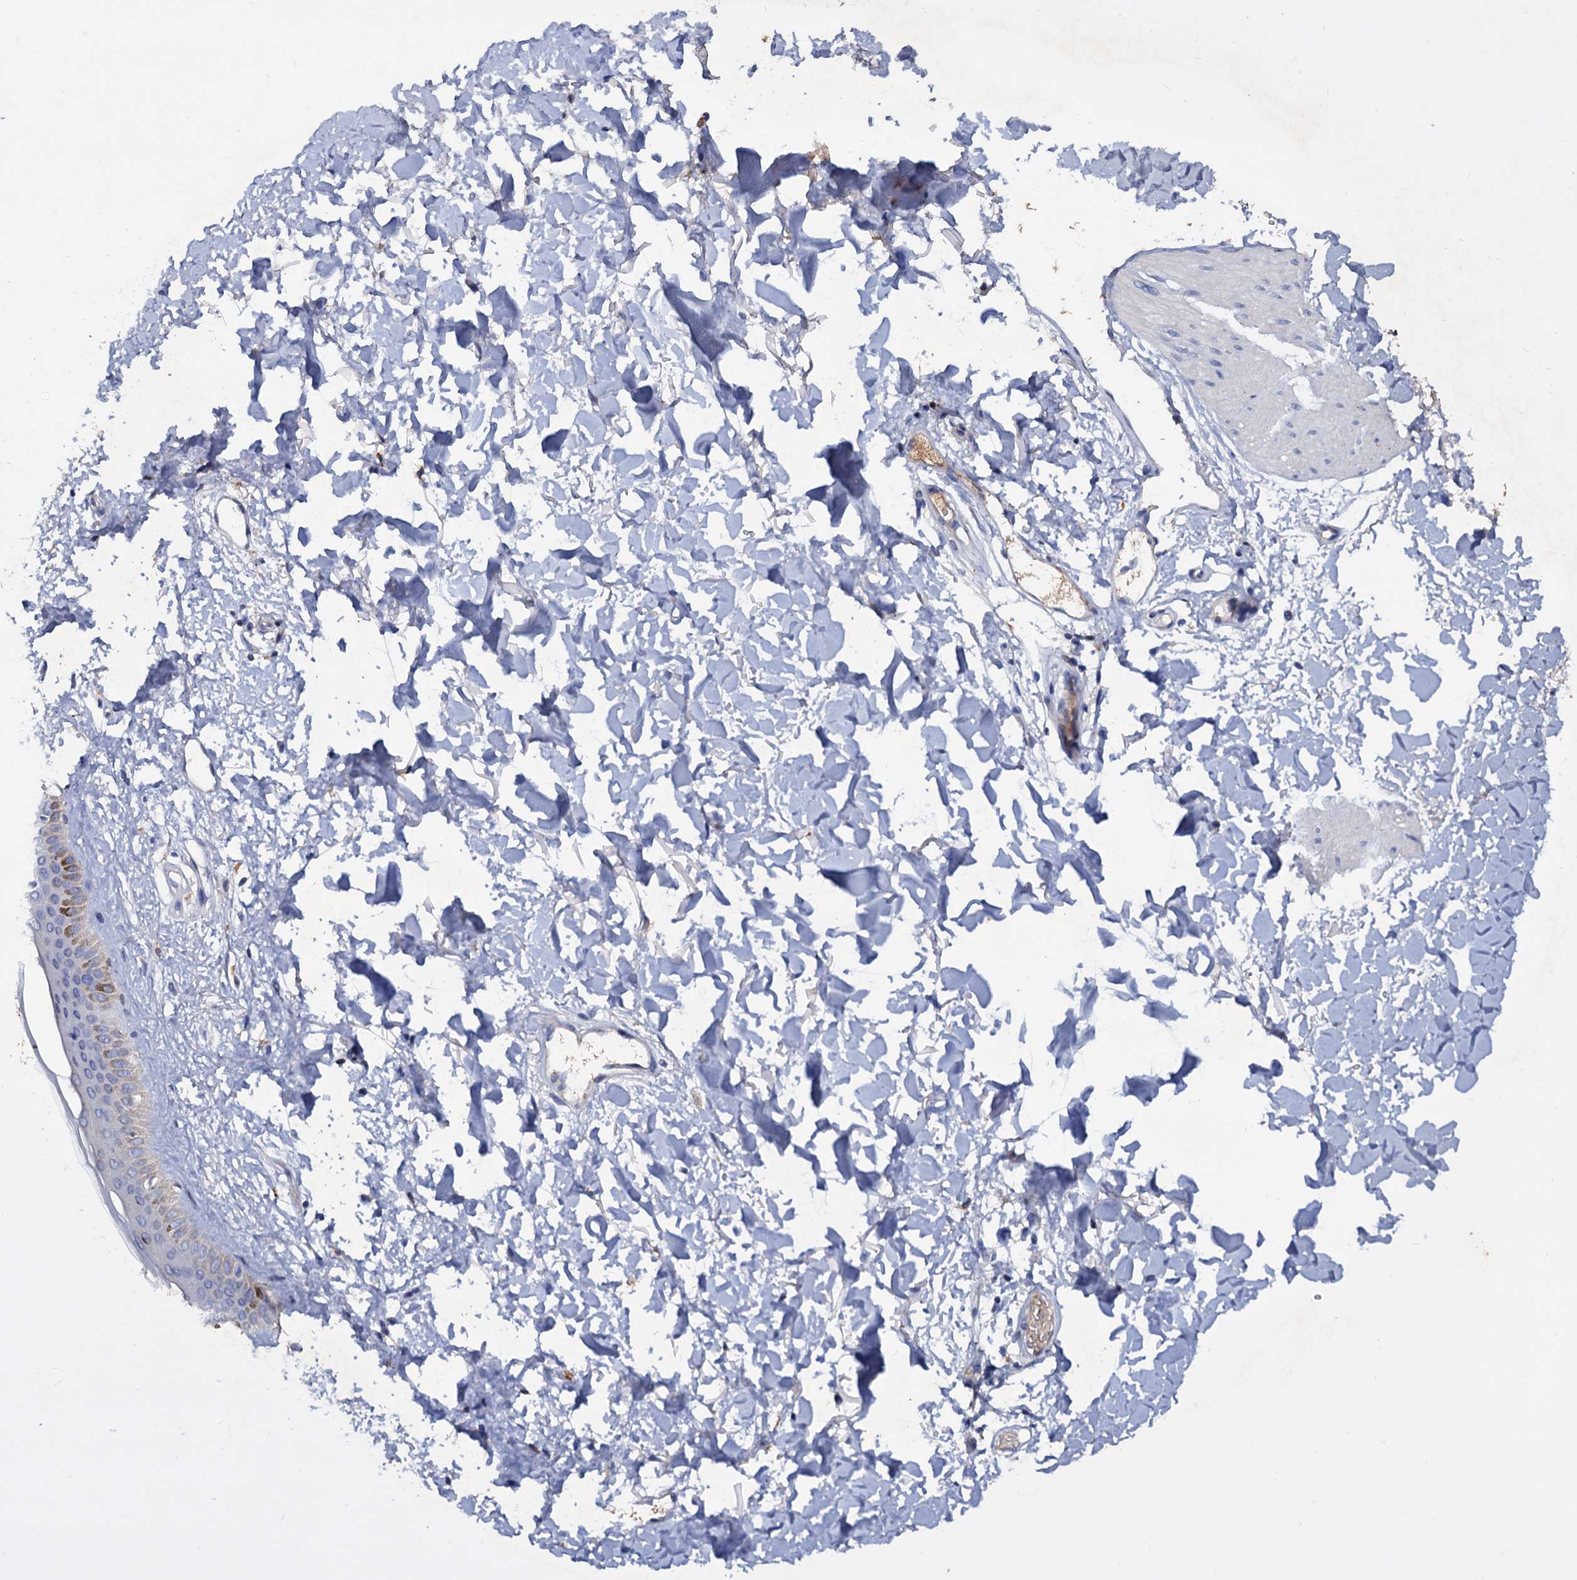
{"staining": {"intensity": "negative", "quantity": "none", "location": "none"}, "tissue": "skin", "cell_type": "Fibroblasts", "image_type": "normal", "snomed": [{"axis": "morphology", "description": "Normal tissue, NOS"}, {"axis": "topography", "description": "Skin"}], "caption": "This is an IHC histopathology image of normal human skin. There is no positivity in fibroblasts.", "gene": "NPAS4", "patient": {"sex": "female", "age": 58}}